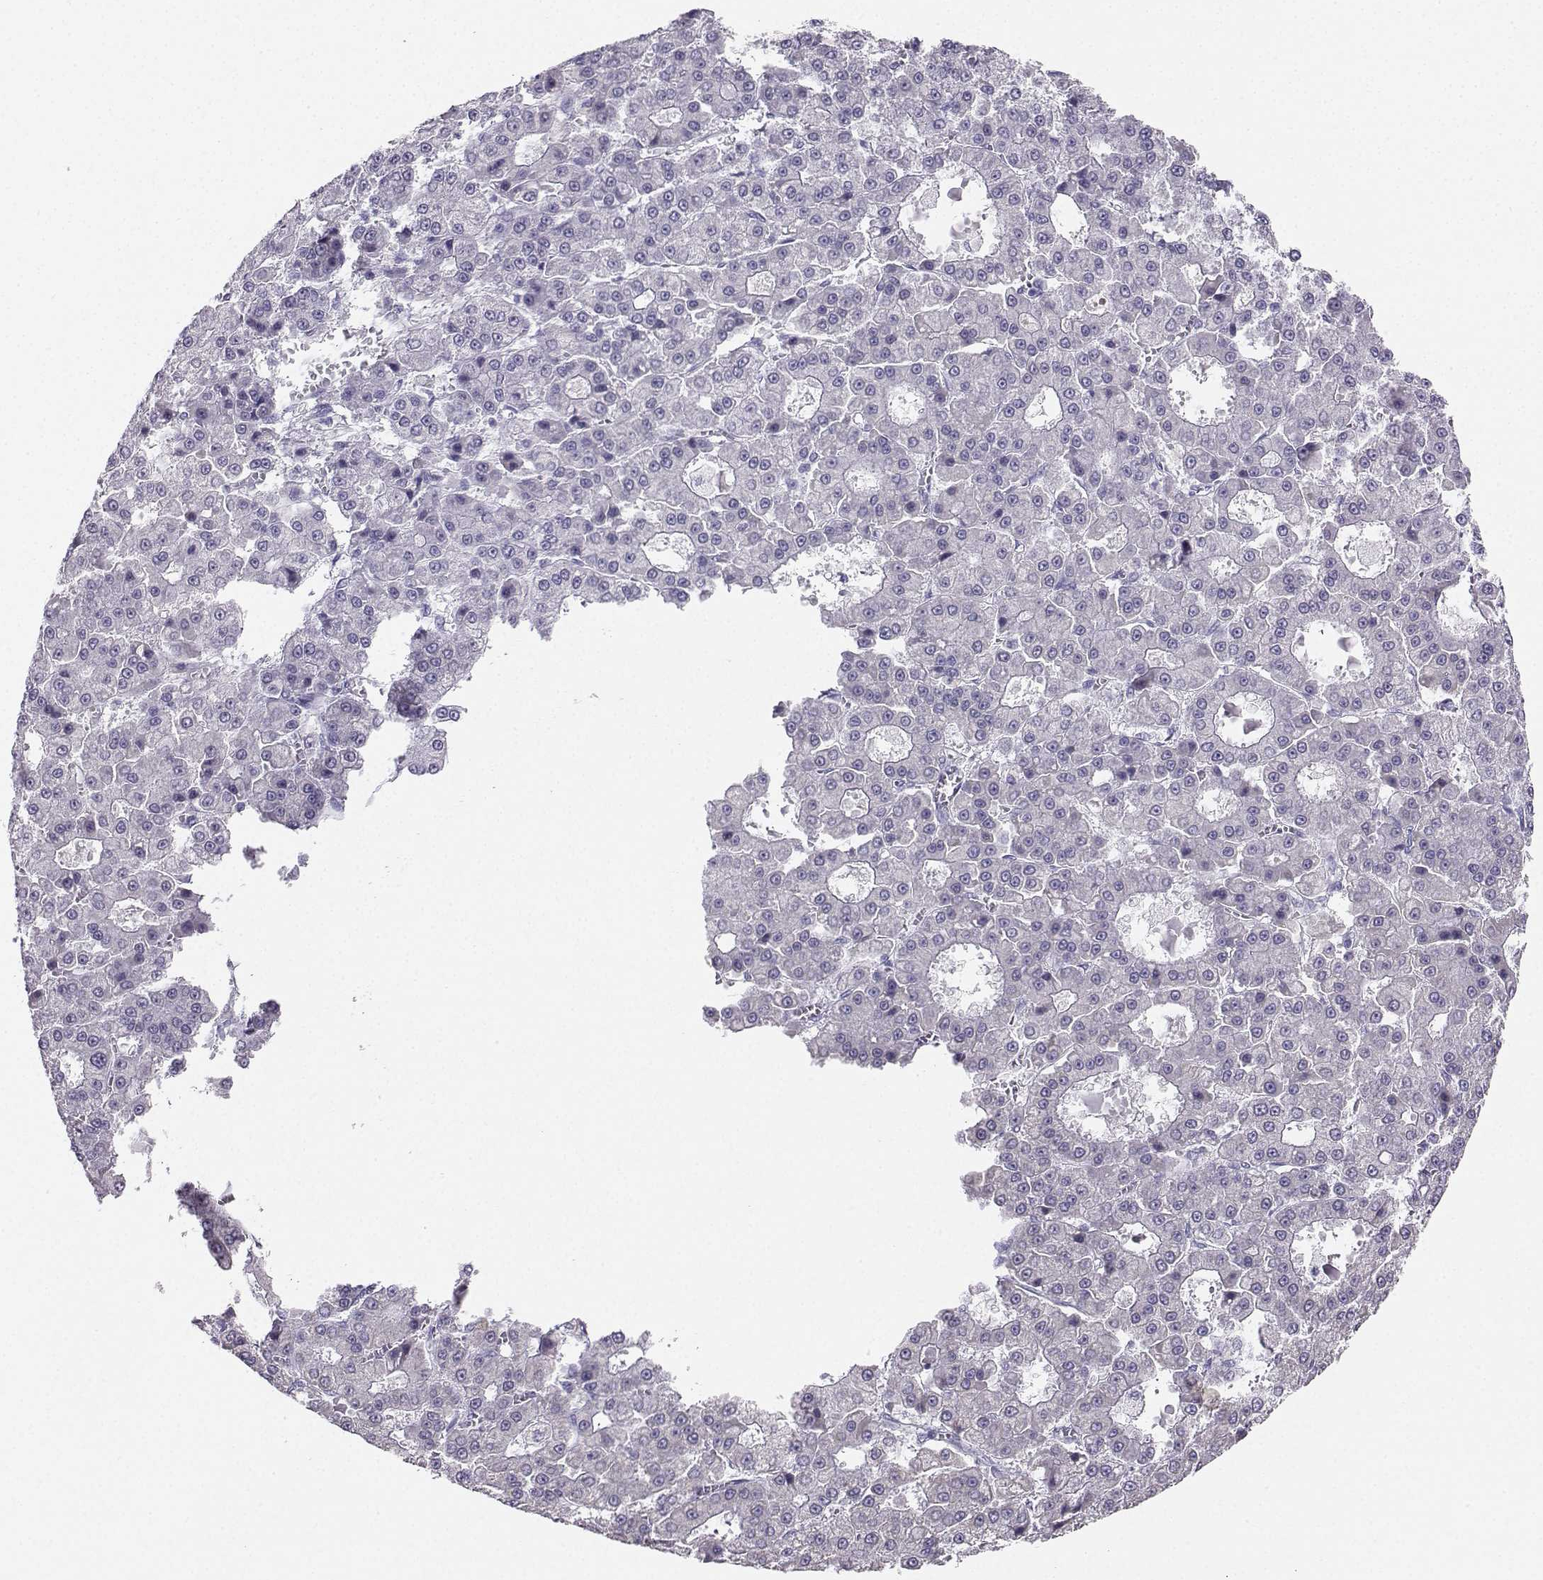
{"staining": {"intensity": "negative", "quantity": "none", "location": "none"}, "tissue": "liver cancer", "cell_type": "Tumor cells", "image_type": "cancer", "snomed": [{"axis": "morphology", "description": "Carcinoma, Hepatocellular, NOS"}, {"axis": "topography", "description": "Liver"}], "caption": "The photomicrograph reveals no staining of tumor cells in liver cancer (hepatocellular carcinoma).", "gene": "AVP", "patient": {"sex": "male", "age": 70}}